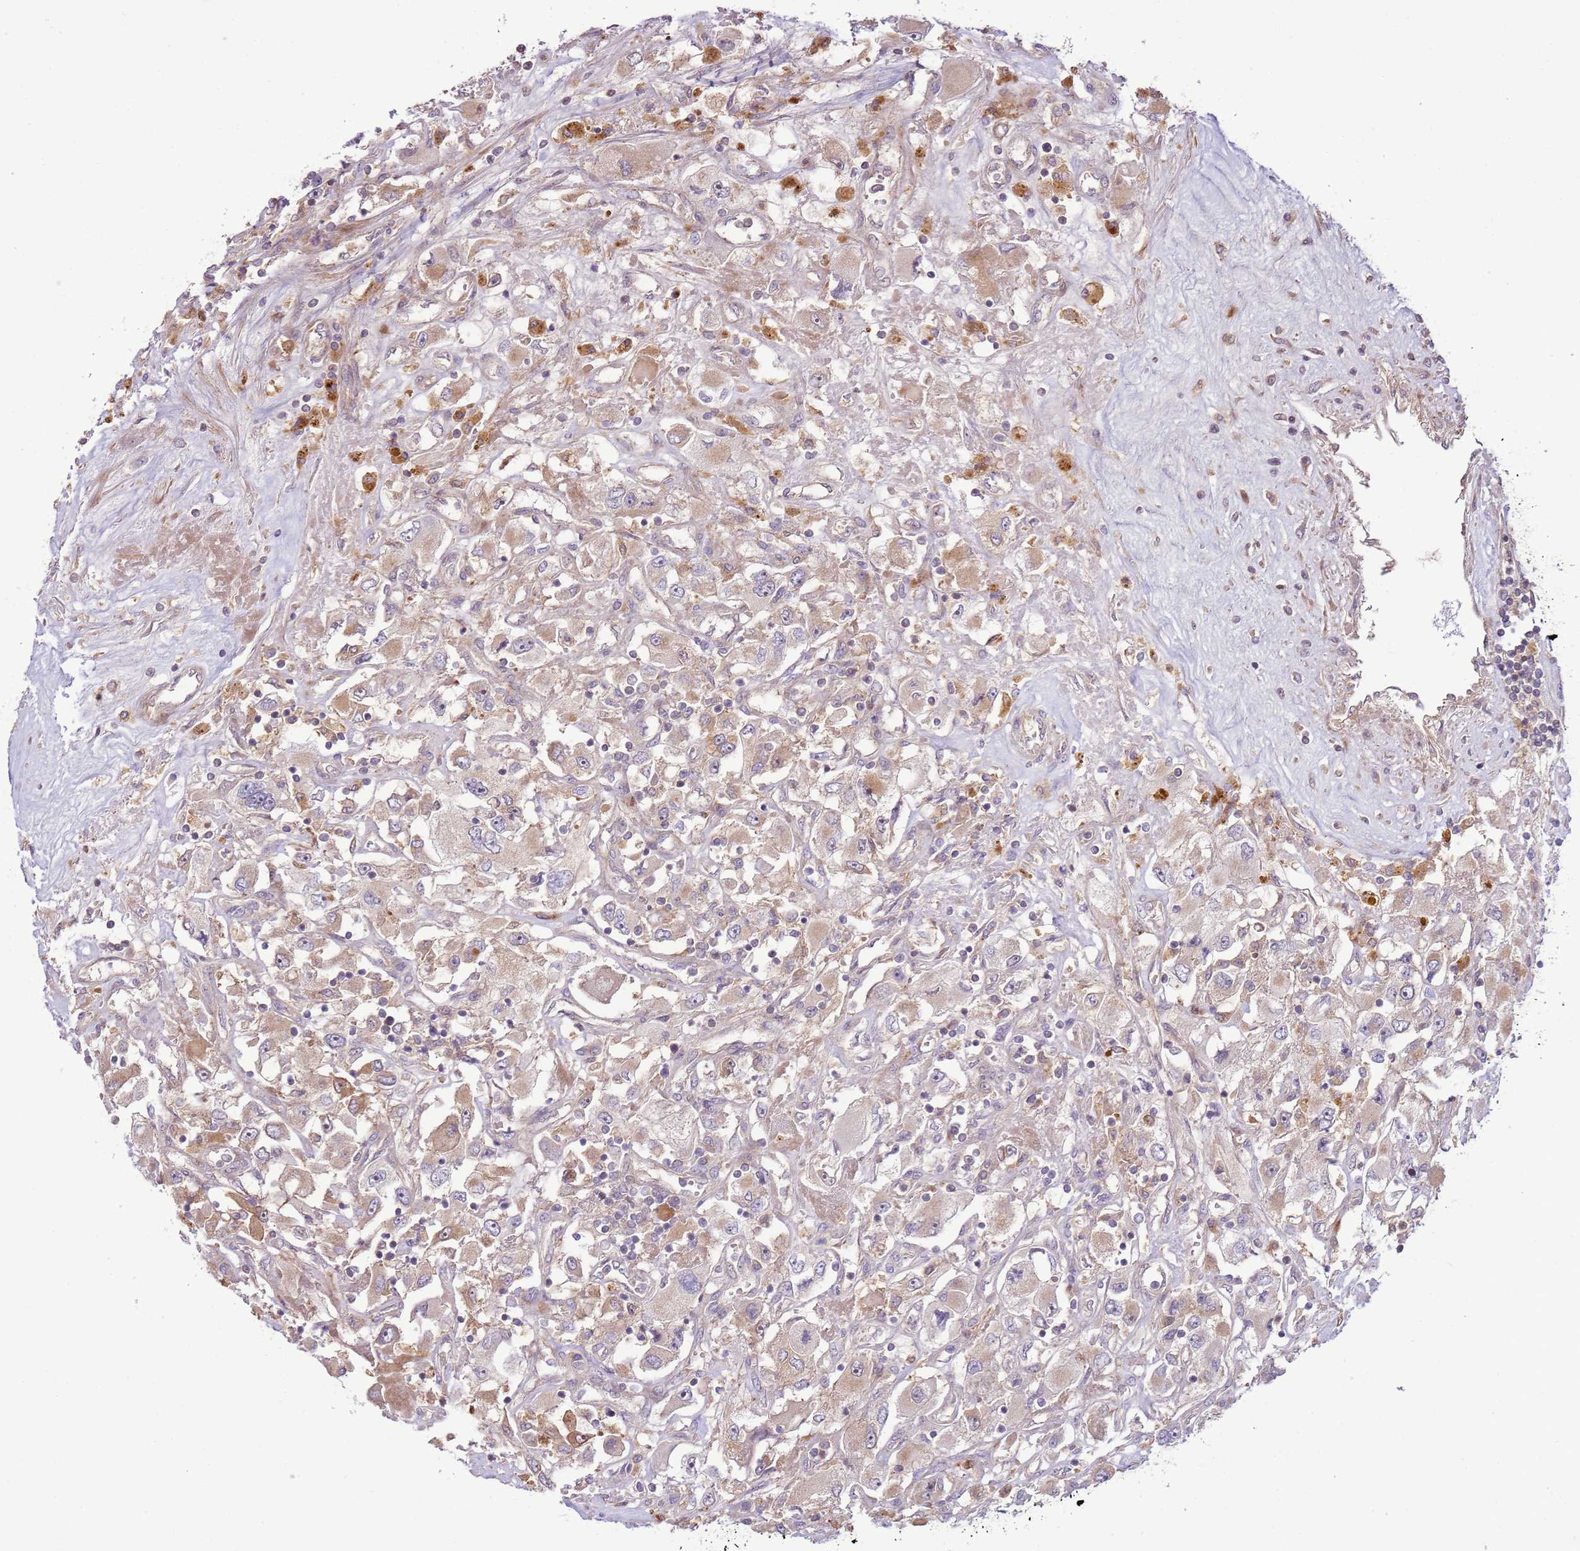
{"staining": {"intensity": "moderate", "quantity": "<25%", "location": "cytoplasmic/membranous"}, "tissue": "renal cancer", "cell_type": "Tumor cells", "image_type": "cancer", "snomed": [{"axis": "morphology", "description": "Adenocarcinoma, NOS"}, {"axis": "topography", "description": "Kidney"}], "caption": "Human renal cancer (adenocarcinoma) stained for a protein (brown) displays moderate cytoplasmic/membranous positive staining in approximately <25% of tumor cells.", "gene": "ZNF624", "patient": {"sex": "female", "age": 52}}